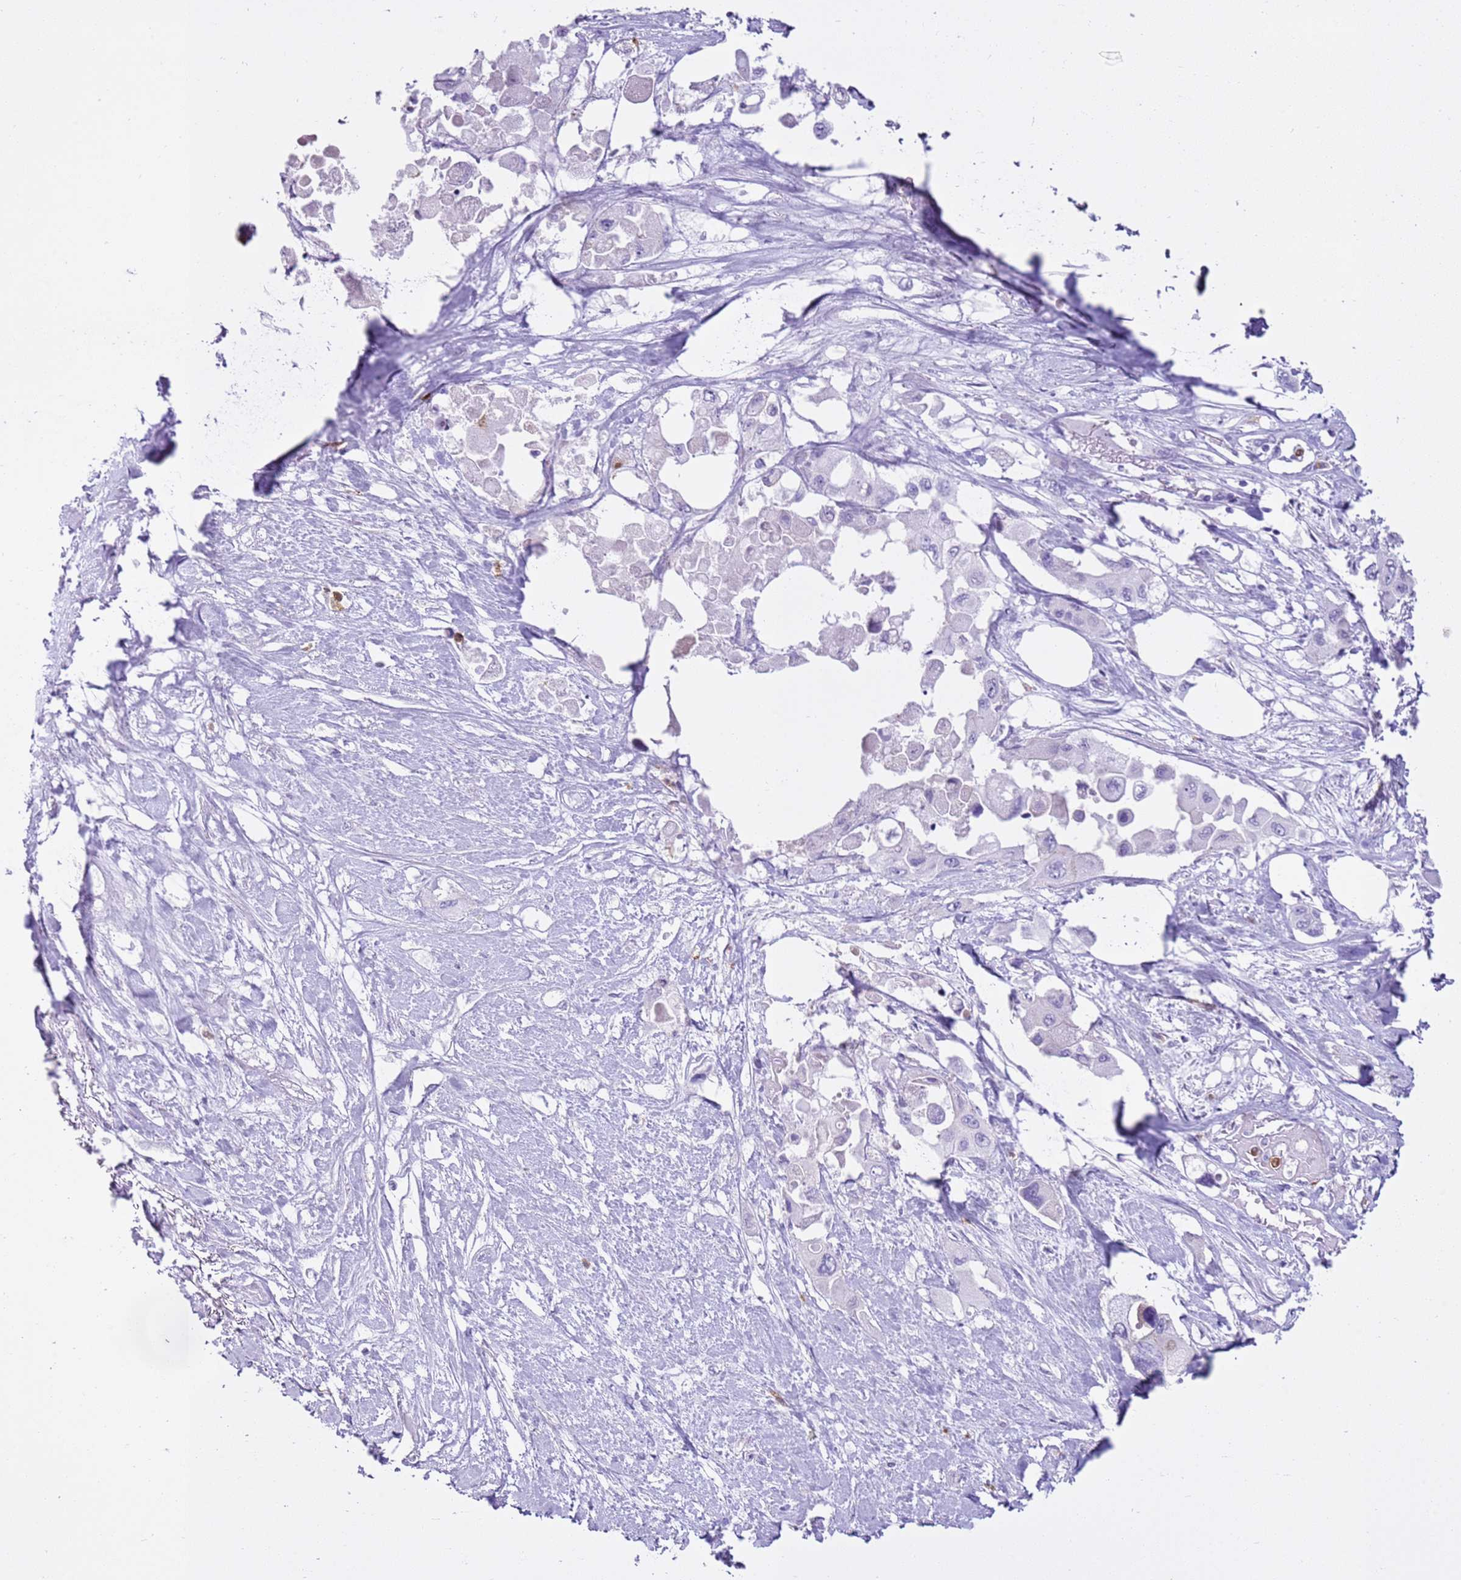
{"staining": {"intensity": "negative", "quantity": "none", "location": "none"}, "tissue": "pancreatic cancer", "cell_type": "Tumor cells", "image_type": "cancer", "snomed": [{"axis": "morphology", "description": "Adenocarcinoma, NOS"}, {"axis": "topography", "description": "Pancreas"}], "caption": "A high-resolution photomicrograph shows IHC staining of pancreatic adenocarcinoma, which exhibits no significant positivity in tumor cells.", "gene": "CD177", "patient": {"sex": "male", "age": 92}}